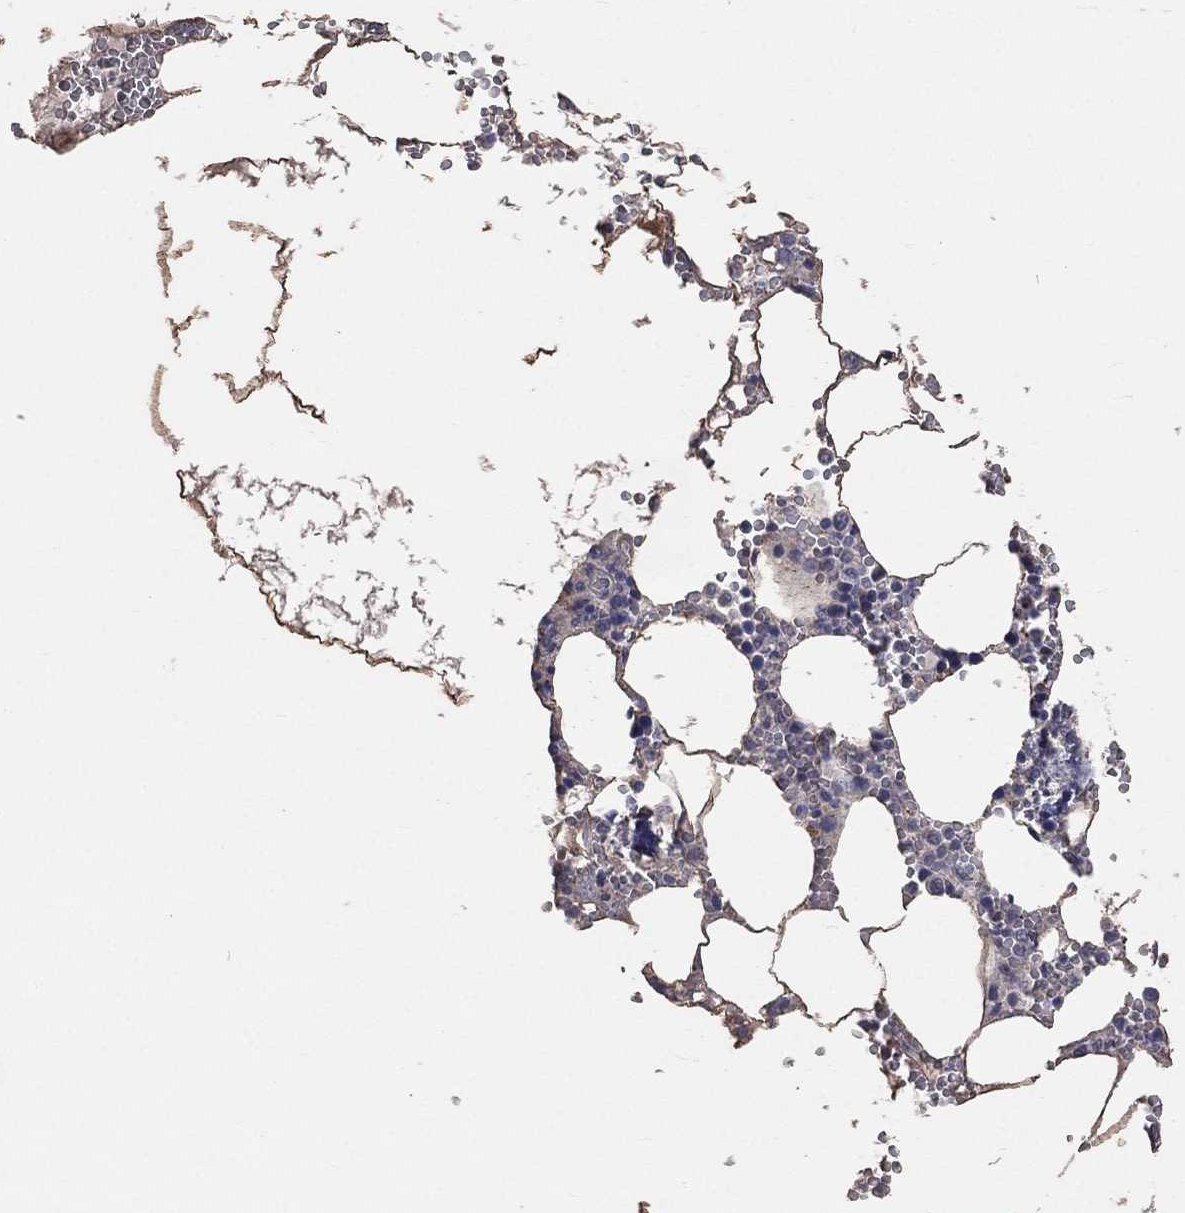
{"staining": {"intensity": "negative", "quantity": "none", "location": "none"}, "tissue": "bone marrow", "cell_type": "Hematopoietic cells", "image_type": "normal", "snomed": [{"axis": "morphology", "description": "Normal tissue, NOS"}, {"axis": "topography", "description": "Bone marrow"}], "caption": "Immunohistochemistry of unremarkable human bone marrow reveals no staining in hematopoietic cells.", "gene": "CROCC", "patient": {"sex": "female", "age": 64}}